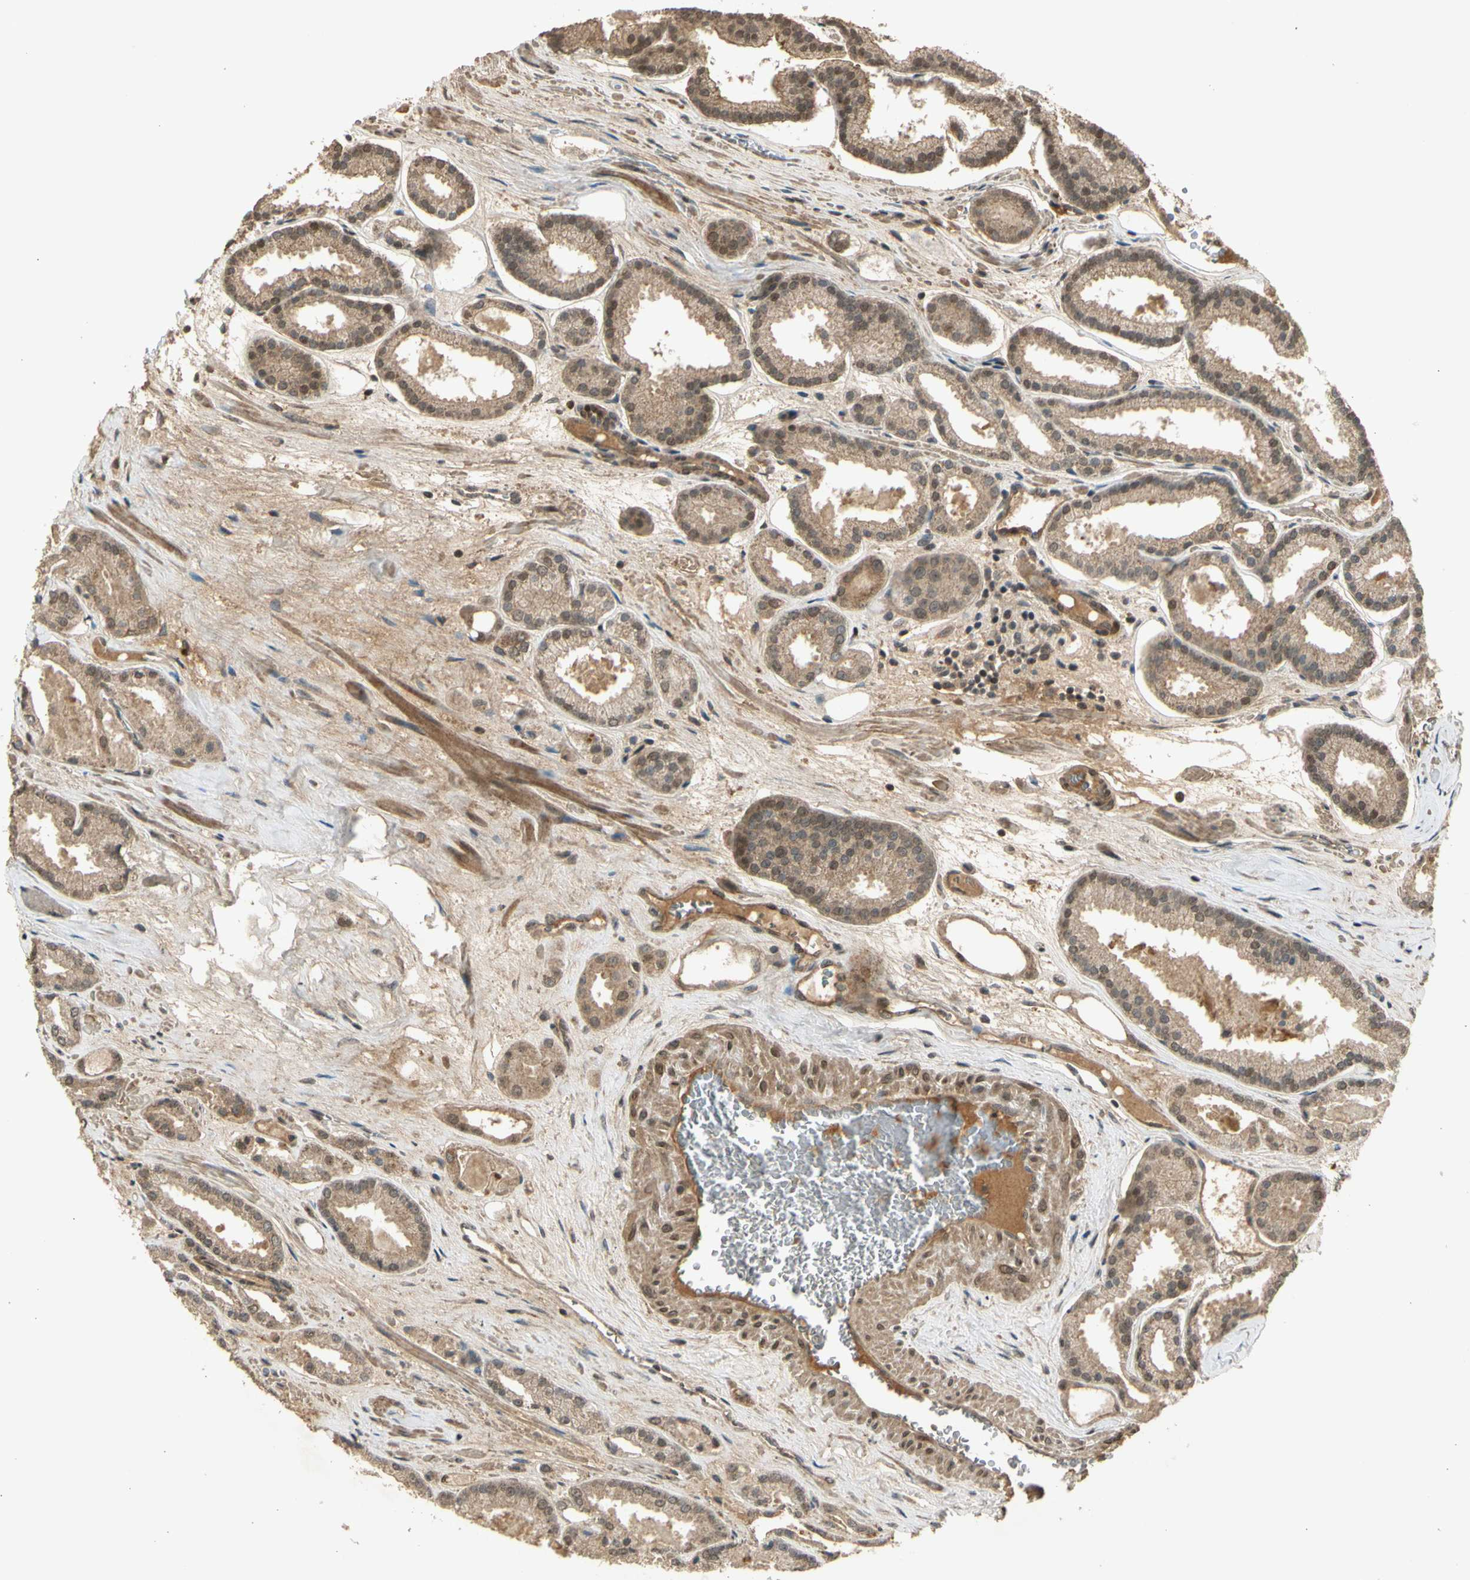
{"staining": {"intensity": "moderate", "quantity": ">75%", "location": "cytoplasmic/membranous,nuclear"}, "tissue": "prostate cancer", "cell_type": "Tumor cells", "image_type": "cancer", "snomed": [{"axis": "morphology", "description": "Adenocarcinoma, Low grade"}, {"axis": "topography", "description": "Prostate"}], "caption": "Adenocarcinoma (low-grade) (prostate) stained for a protein (brown) demonstrates moderate cytoplasmic/membranous and nuclear positive staining in about >75% of tumor cells.", "gene": "GMEB2", "patient": {"sex": "male", "age": 59}}